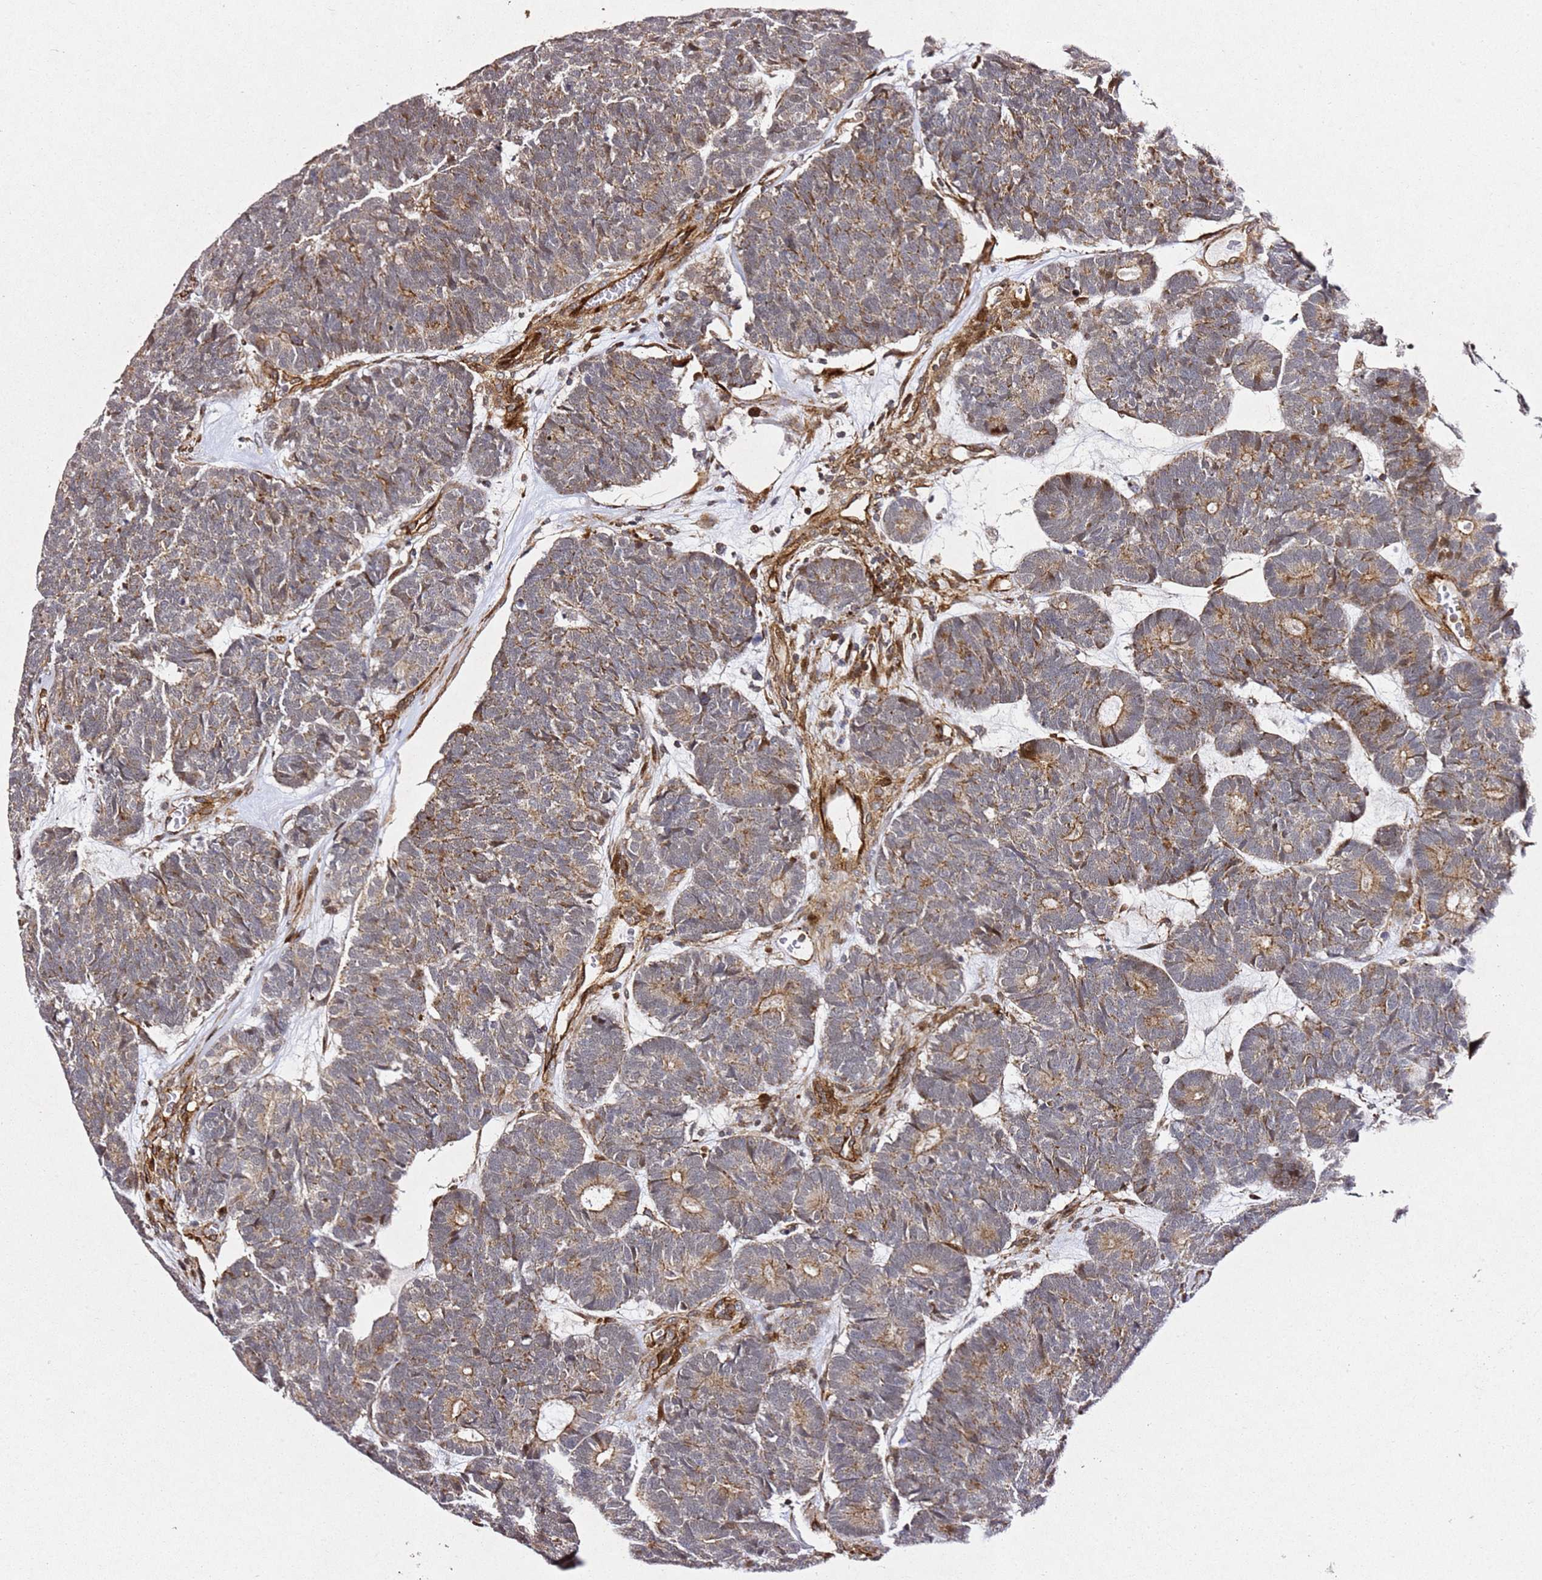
{"staining": {"intensity": "weak", "quantity": ">75%", "location": "cytoplasmic/membranous"}, "tissue": "head and neck cancer", "cell_type": "Tumor cells", "image_type": "cancer", "snomed": [{"axis": "morphology", "description": "Adenocarcinoma, NOS"}, {"axis": "topography", "description": "Head-Neck"}], "caption": "Immunohistochemistry (IHC) histopathology image of human adenocarcinoma (head and neck) stained for a protein (brown), which demonstrates low levels of weak cytoplasmic/membranous positivity in about >75% of tumor cells.", "gene": "ZNF296", "patient": {"sex": "female", "age": 81}}